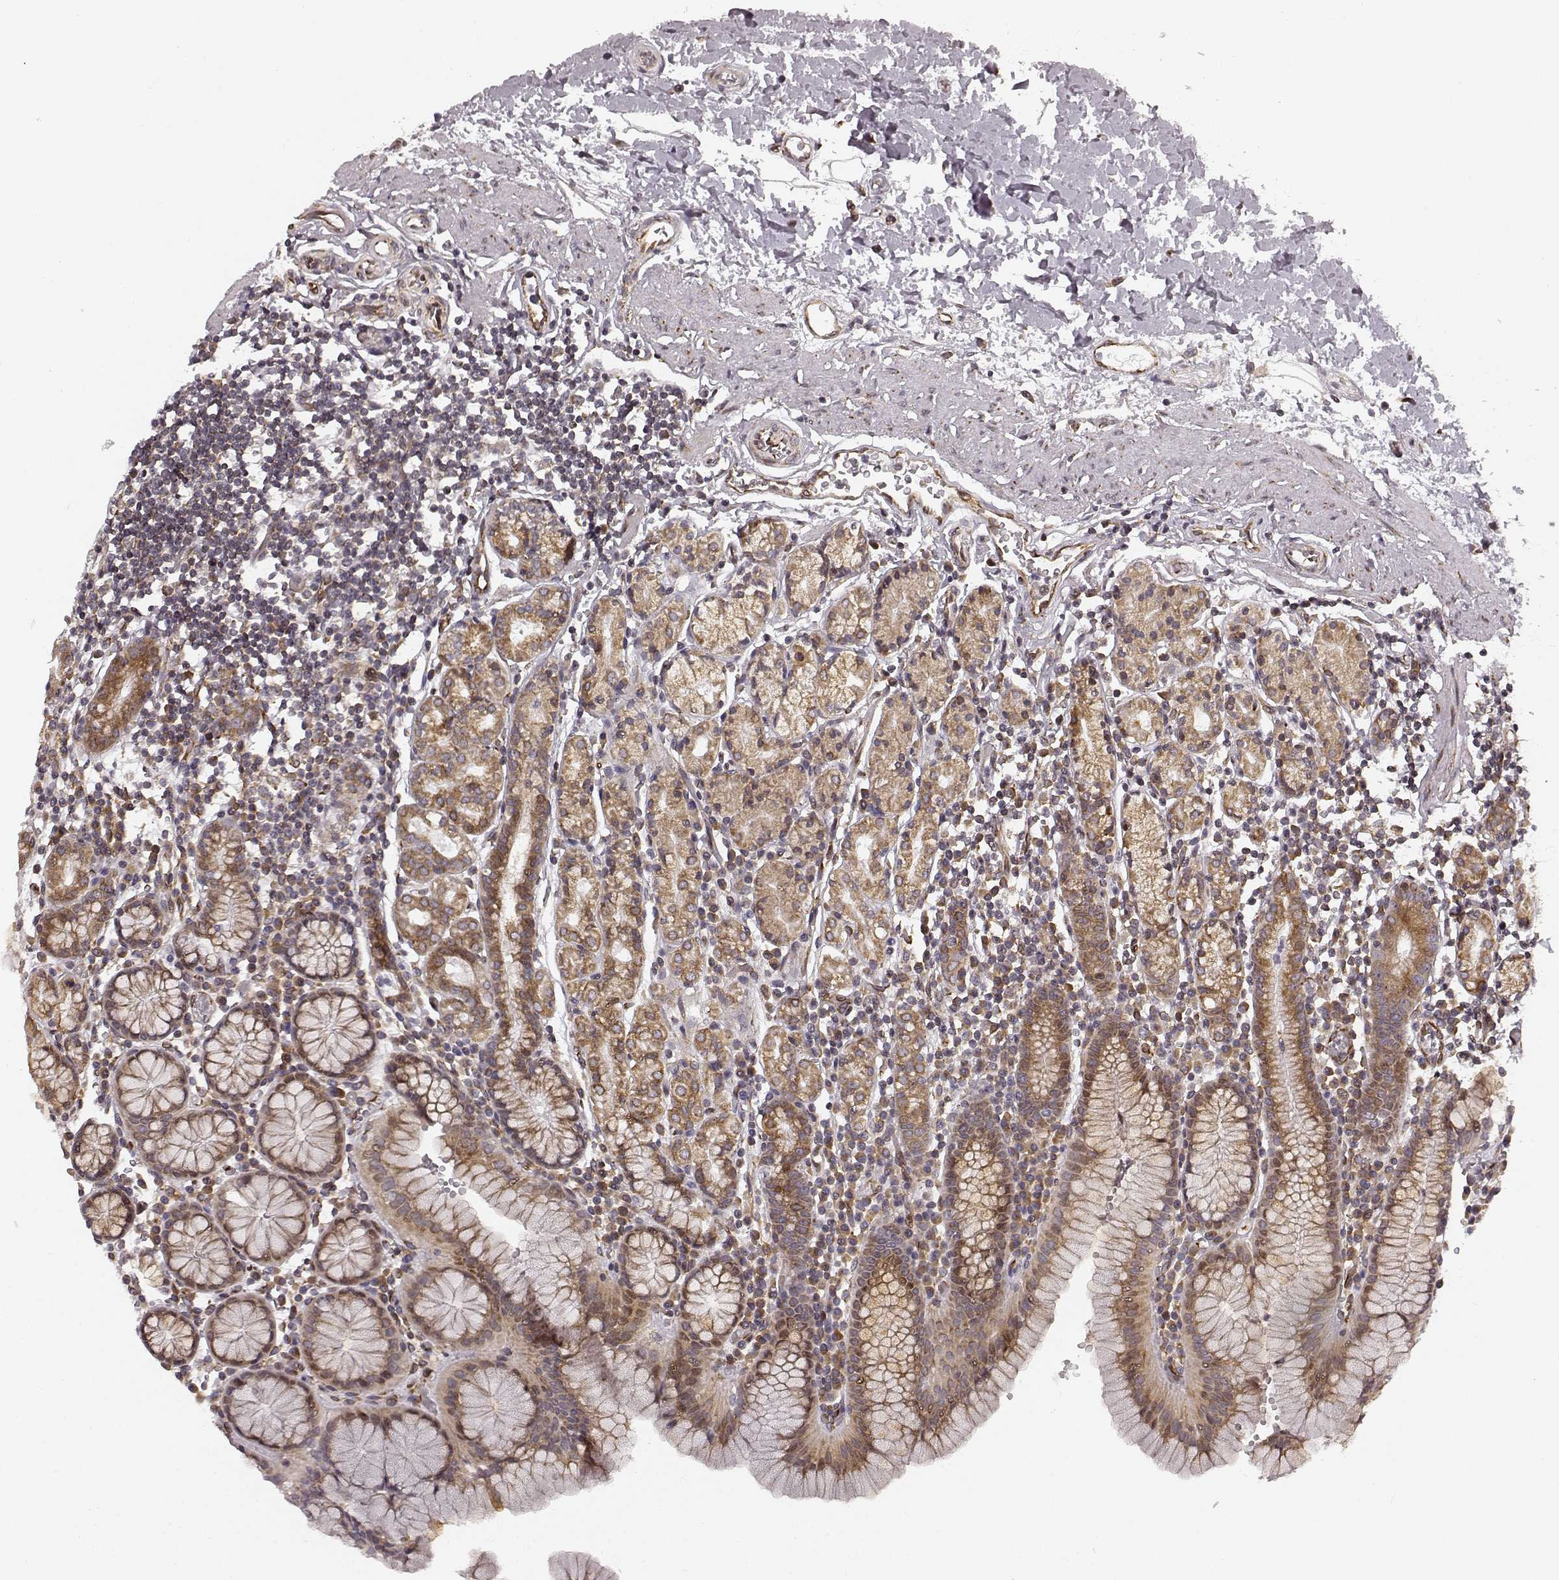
{"staining": {"intensity": "moderate", "quantity": "25%-75%", "location": "cytoplasmic/membranous"}, "tissue": "stomach", "cell_type": "Glandular cells", "image_type": "normal", "snomed": [{"axis": "morphology", "description": "Normal tissue, NOS"}, {"axis": "topography", "description": "Stomach, upper"}, {"axis": "topography", "description": "Stomach"}], "caption": "Unremarkable stomach shows moderate cytoplasmic/membranous staining in approximately 25%-75% of glandular cells, visualized by immunohistochemistry.", "gene": "TMEM14A", "patient": {"sex": "male", "age": 62}}